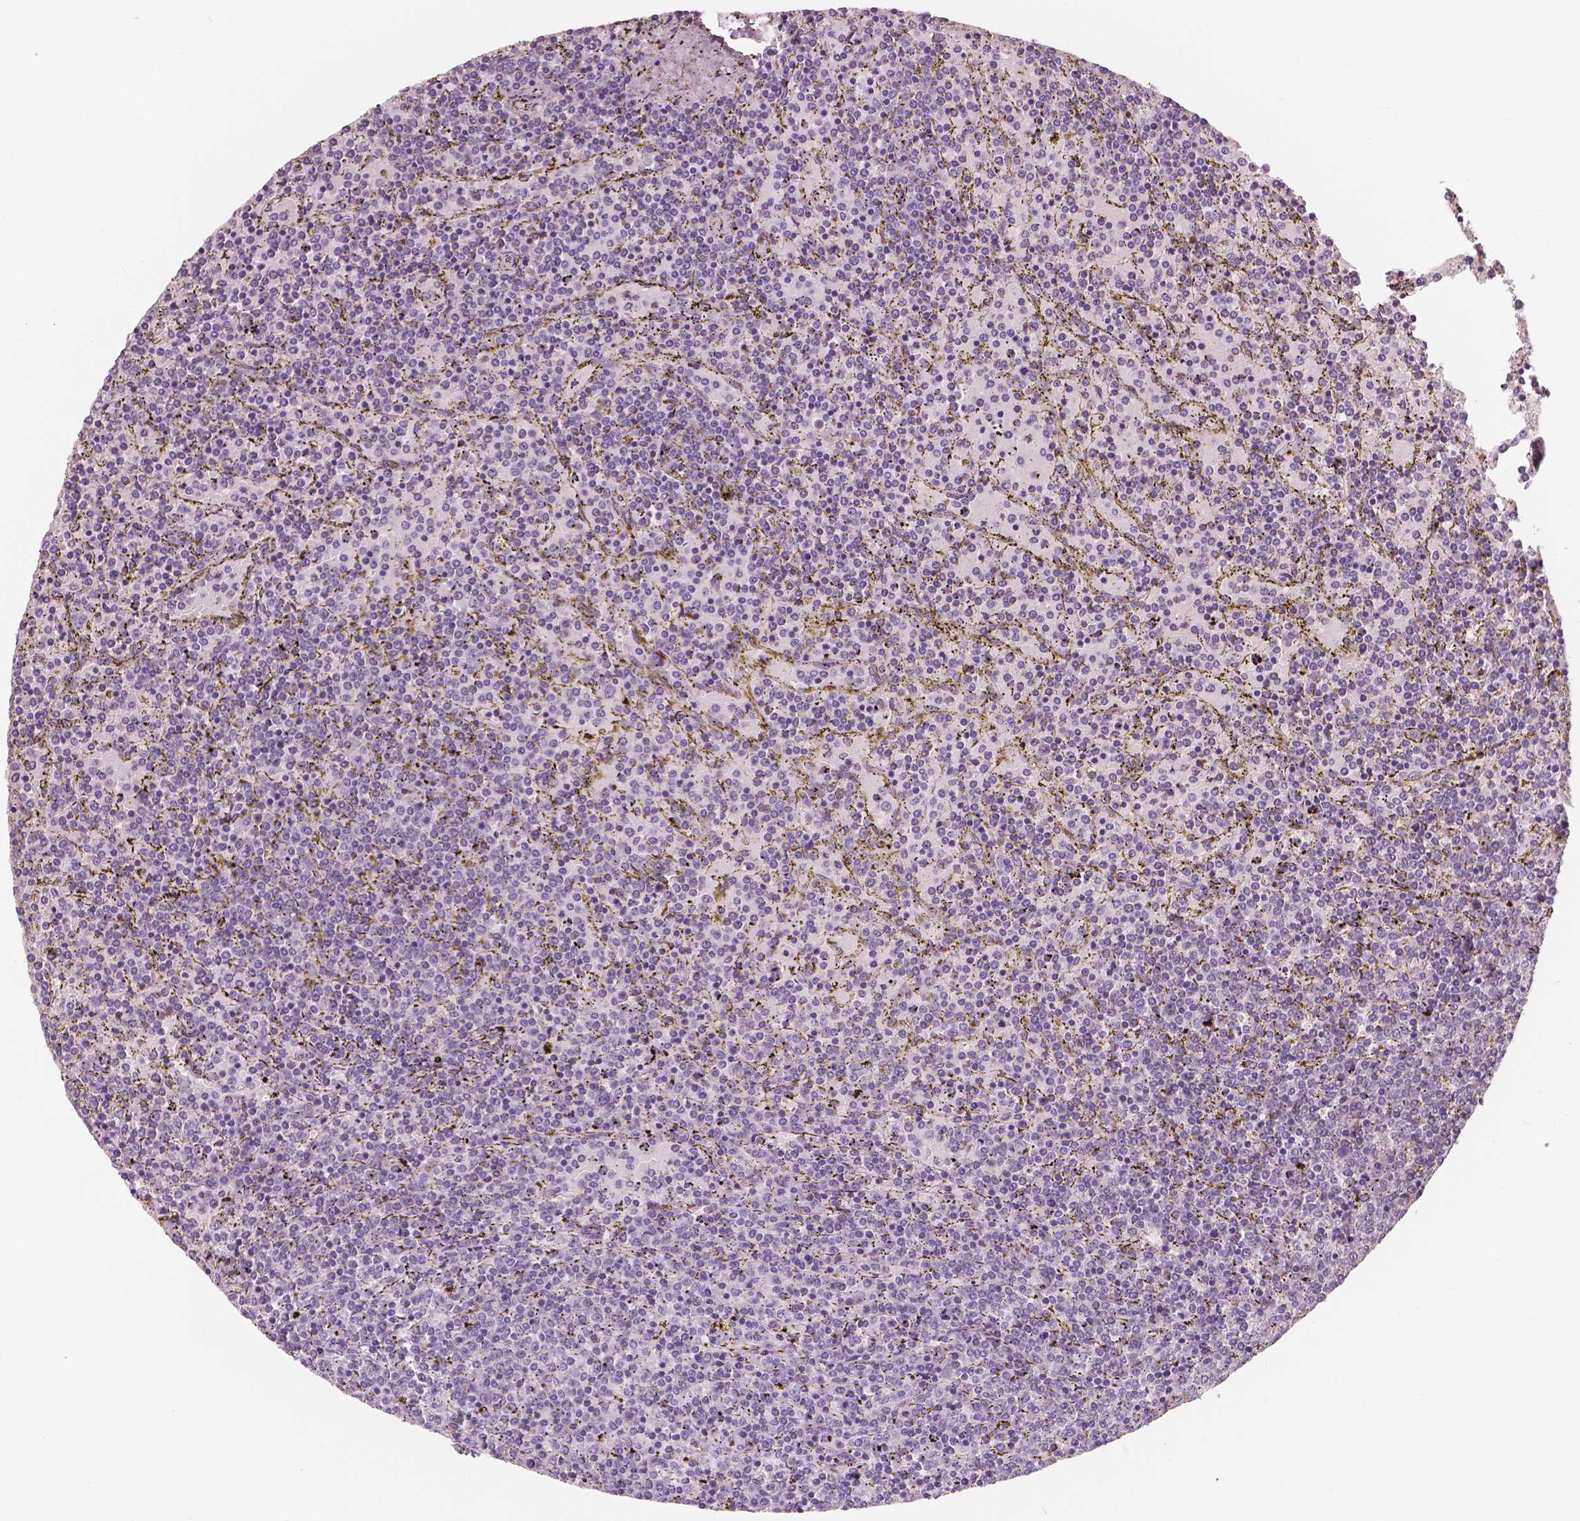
{"staining": {"intensity": "negative", "quantity": "none", "location": "none"}, "tissue": "lymphoma", "cell_type": "Tumor cells", "image_type": "cancer", "snomed": [{"axis": "morphology", "description": "Malignant lymphoma, non-Hodgkin's type, Low grade"}, {"axis": "topography", "description": "Spleen"}], "caption": "Tumor cells show no significant positivity in malignant lymphoma, non-Hodgkin's type (low-grade).", "gene": "NECAB1", "patient": {"sex": "female", "age": 77}}